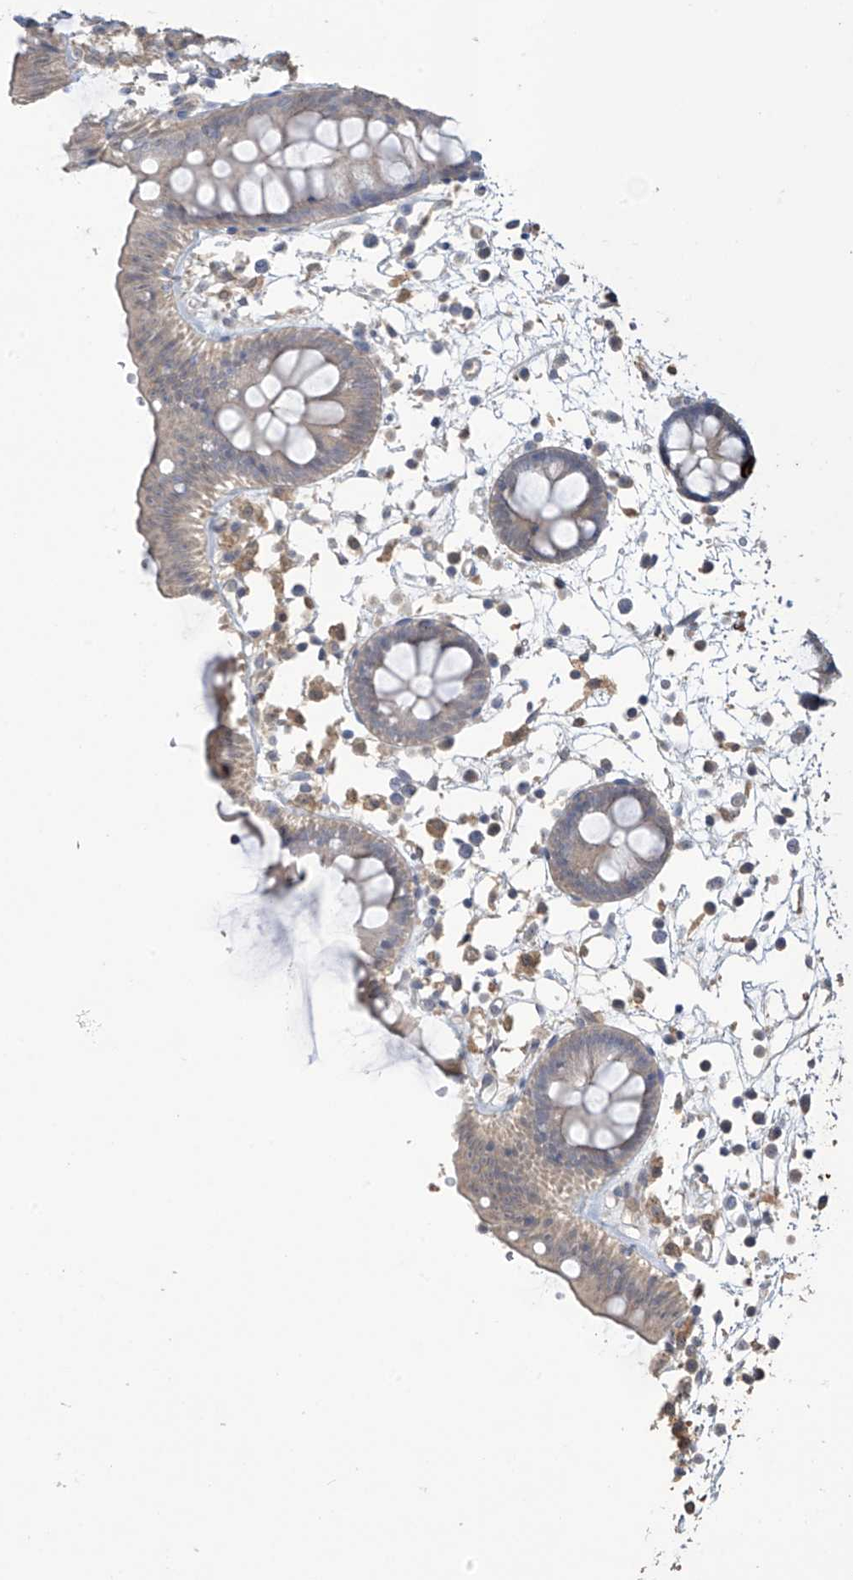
{"staining": {"intensity": "negative", "quantity": "none", "location": "none"}, "tissue": "colon", "cell_type": "Endothelial cells", "image_type": "normal", "snomed": [{"axis": "morphology", "description": "Normal tissue, NOS"}, {"axis": "topography", "description": "Colon"}], "caption": "DAB (3,3'-diaminobenzidine) immunohistochemical staining of benign human colon exhibits no significant expression in endothelial cells.", "gene": "SLFN14", "patient": {"sex": "male", "age": 56}}